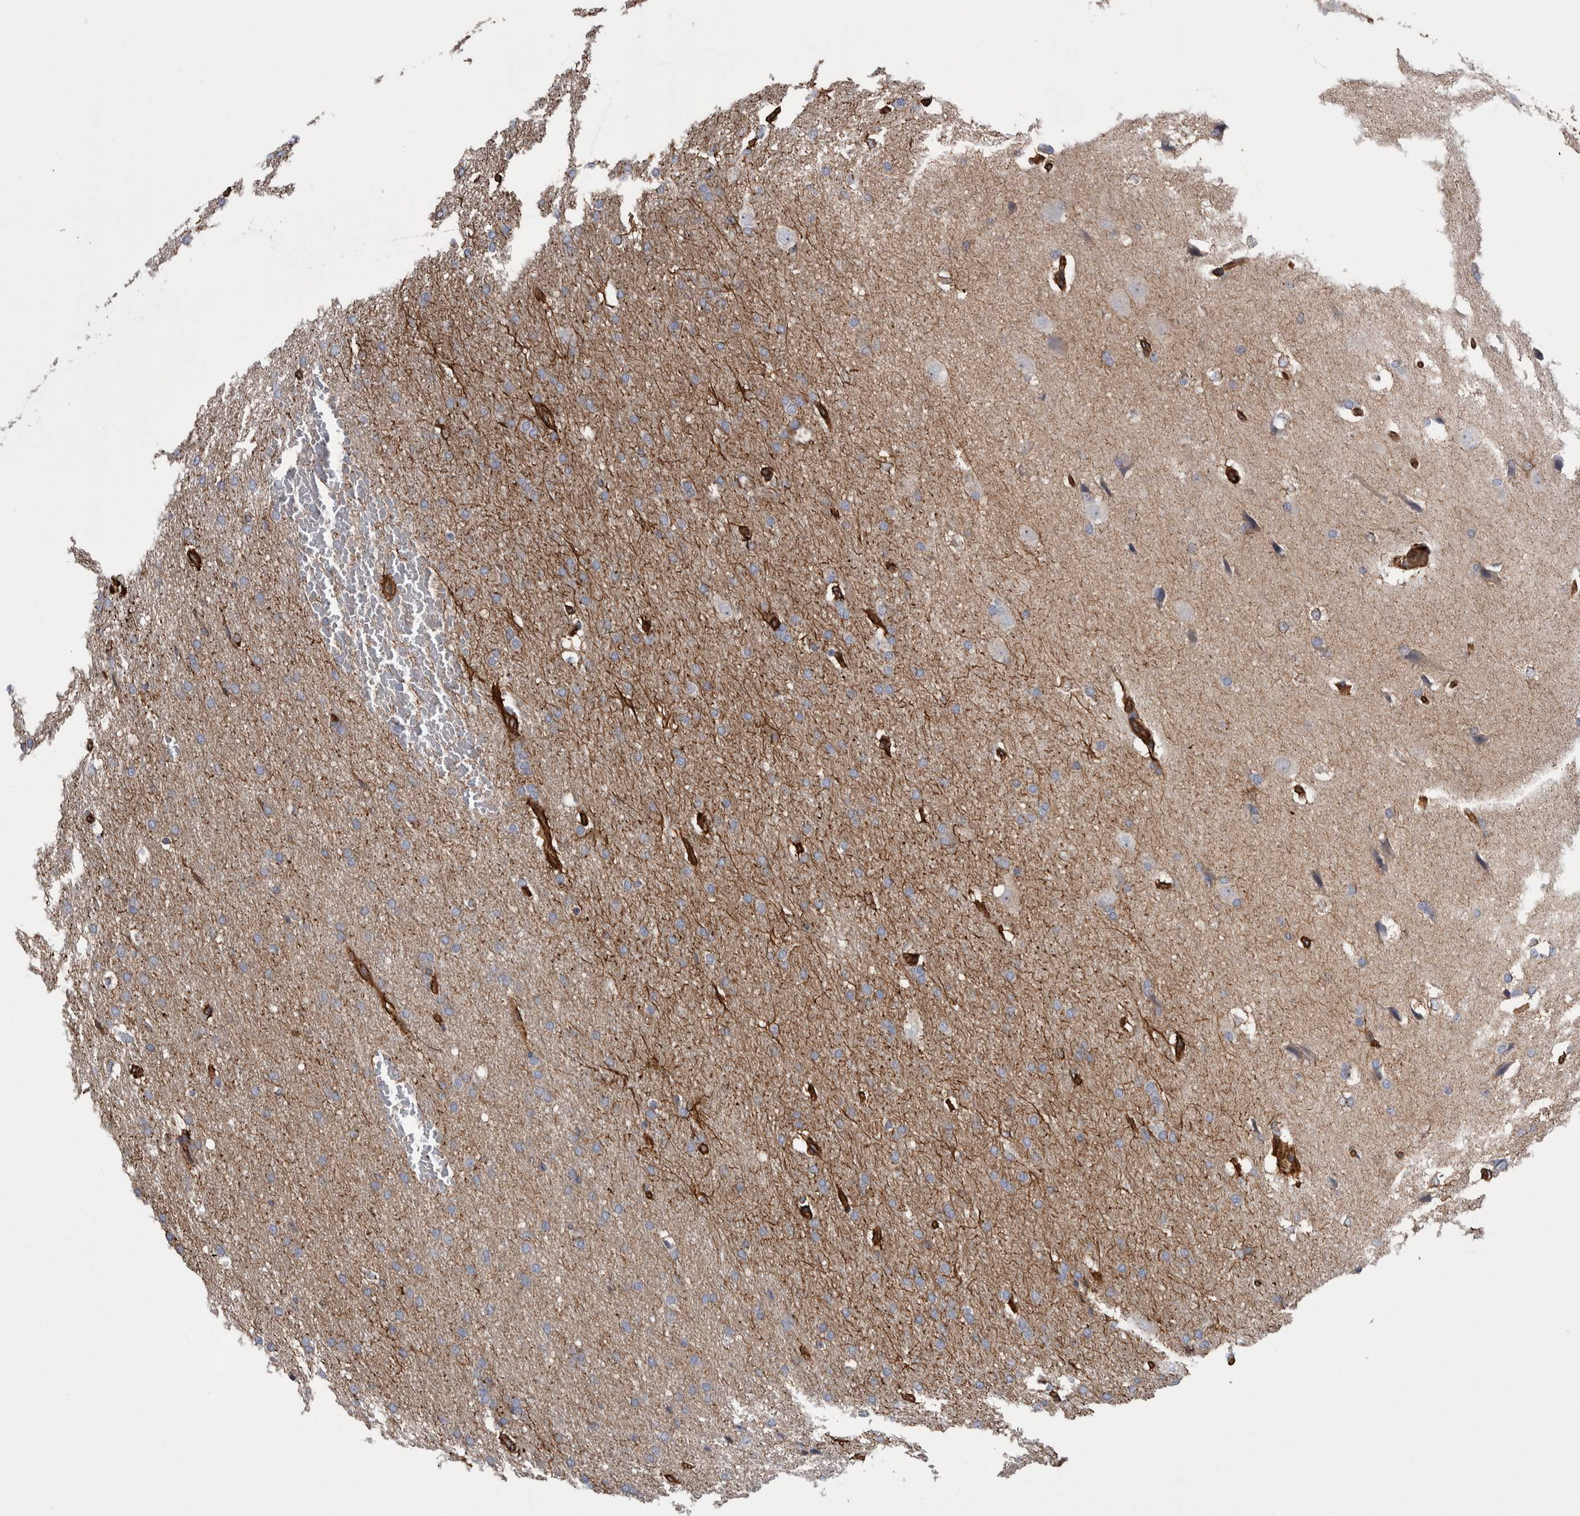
{"staining": {"intensity": "negative", "quantity": "none", "location": "none"}, "tissue": "glioma", "cell_type": "Tumor cells", "image_type": "cancer", "snomed": [{"axis": "morphology", "description": "Glioma, malignant, Low grade"}, {"axis": "topography", "description": "Brain"}], "caption": "Glioma was stained to show a protein in brown. There is no significant expression in tumor cells.", "gene": "KIF12", "patient": {"sex": "female", "age": 37}}